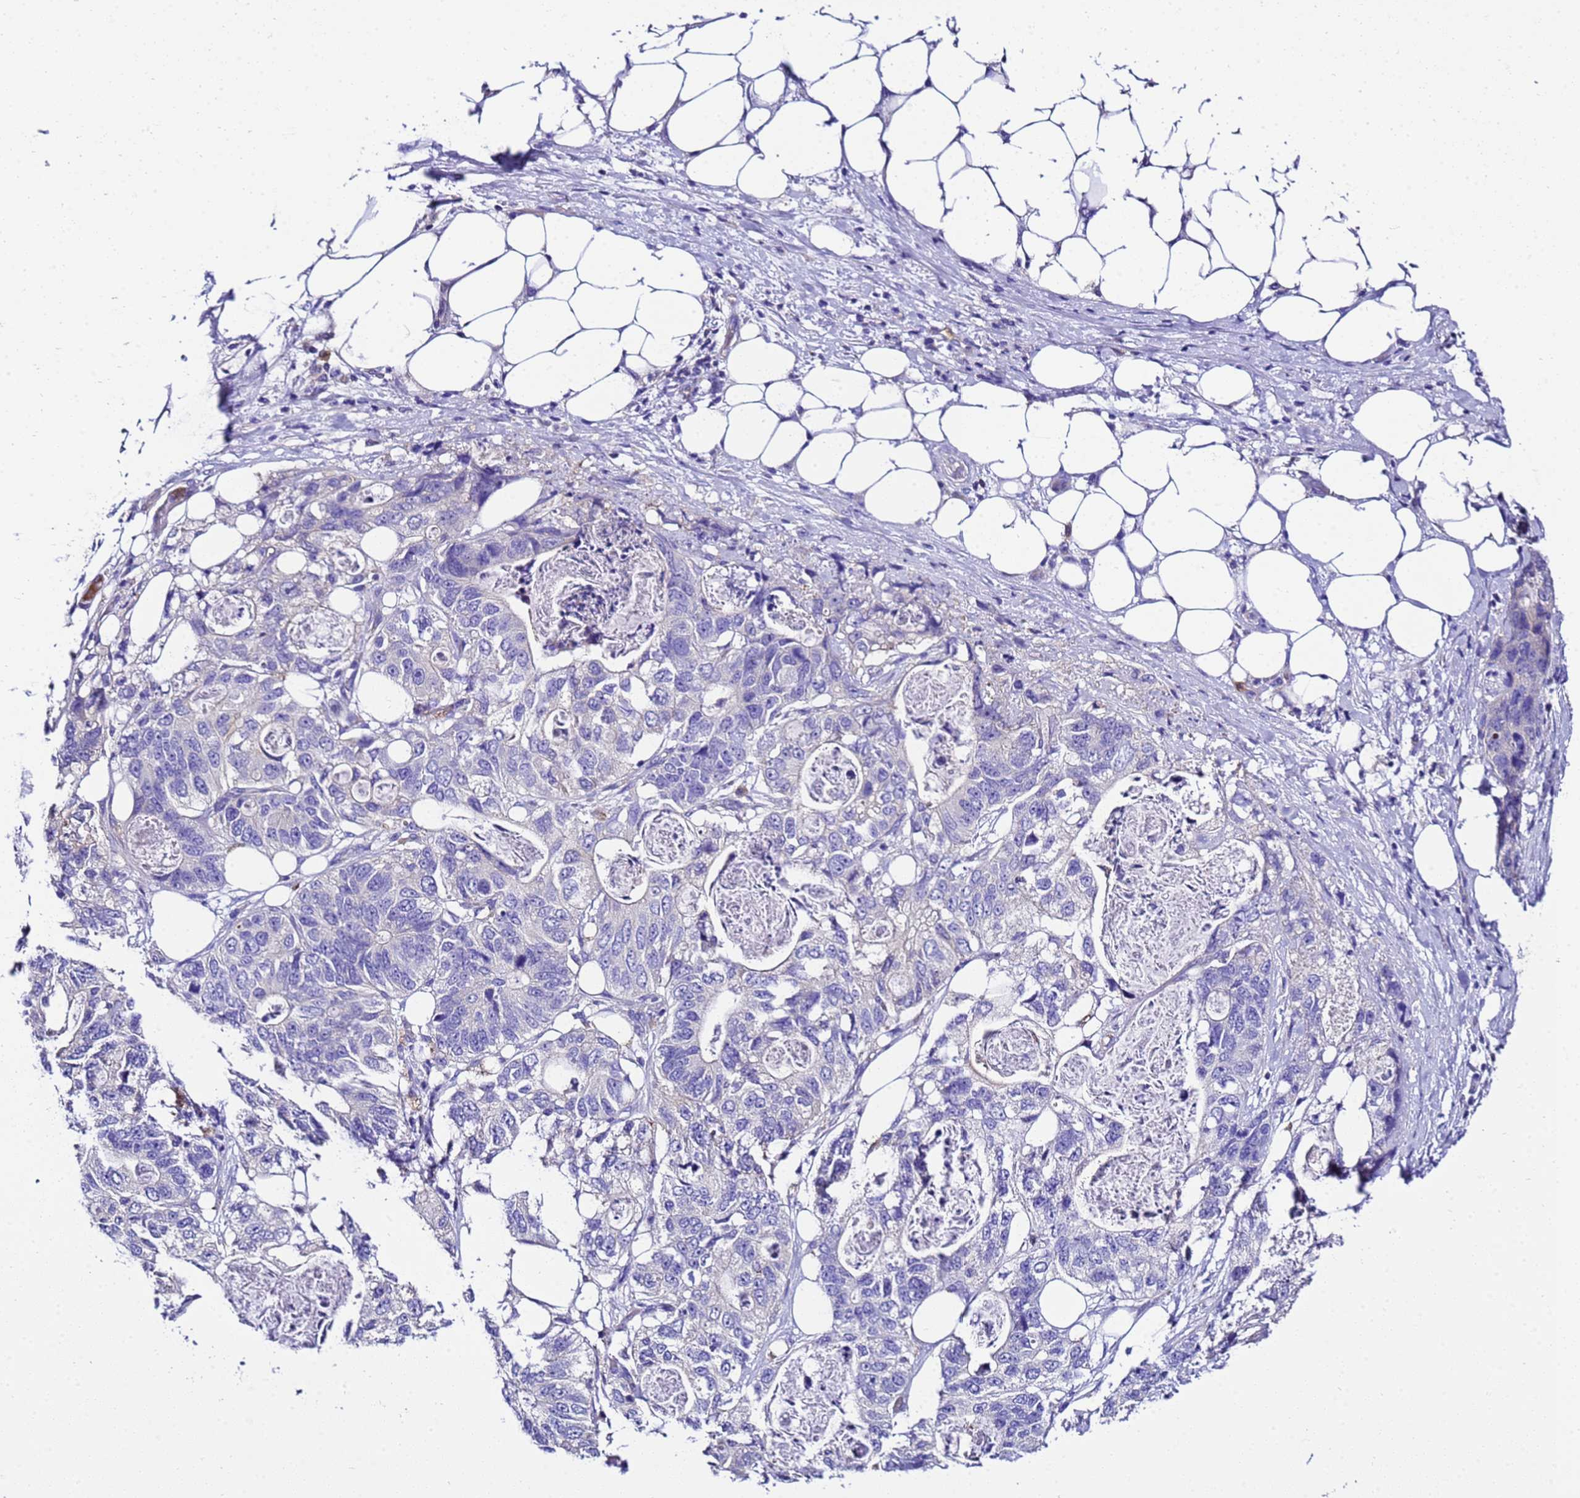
{"staining": {"intensity": "negative", "quantity": "none", "location": "none"}, "tissue": "stomach cancer", "cell_type": "Tumor cells", "image_type": "cancer", "snomed": [{"axis": "morphology", "description": "Adenocarcinoma, NOS"}, {"axis": "topography", "description": "Stomach"}], "caption": "Immunohistochemistry (IHC) photomicrograph of stomach adenocarcinoma stained for a protein (brown), which reveals no positivity in tumor cells.", "gene": "UGT2A1", "patient": {"sex": "female", "age": 89}}